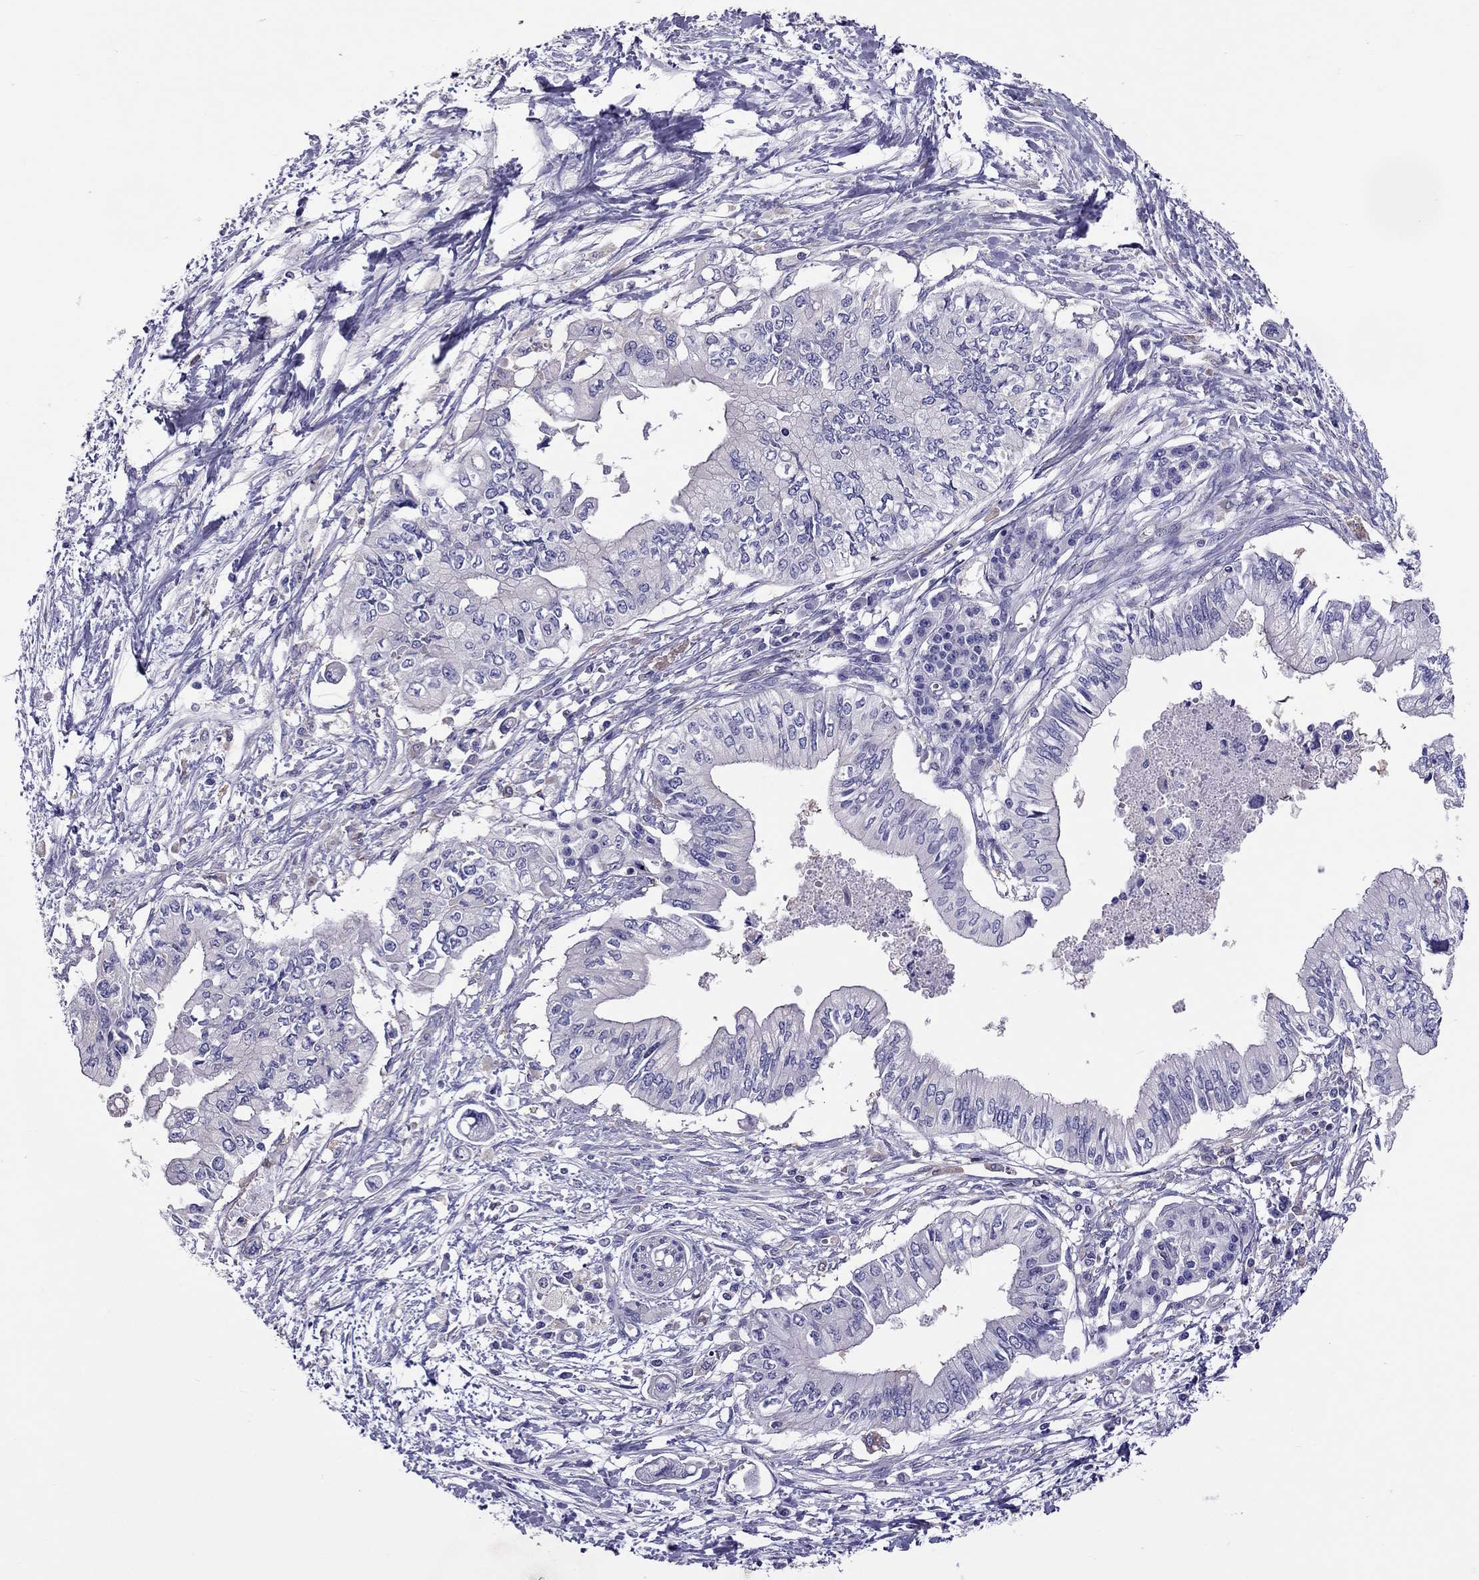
{"staining": {"intensity": "negative", "quantity": "none", "location": "none"}, "tissue": "pancreatic cancer", "cell_type": "Tumor cells", "image_type": "cancer", "snomed": [{"axis": "morphology", "description": "Adenocarcinoma, NOS"}, {"axis": "topography", "description": "Pancreas"}], "caption": "The IHC histopathology image has no significant staining in tumor cells of pancreatic adenocarcinoma tissue.", "gene": "TEX22", "patient": {"sex": "female", "age": 61}}